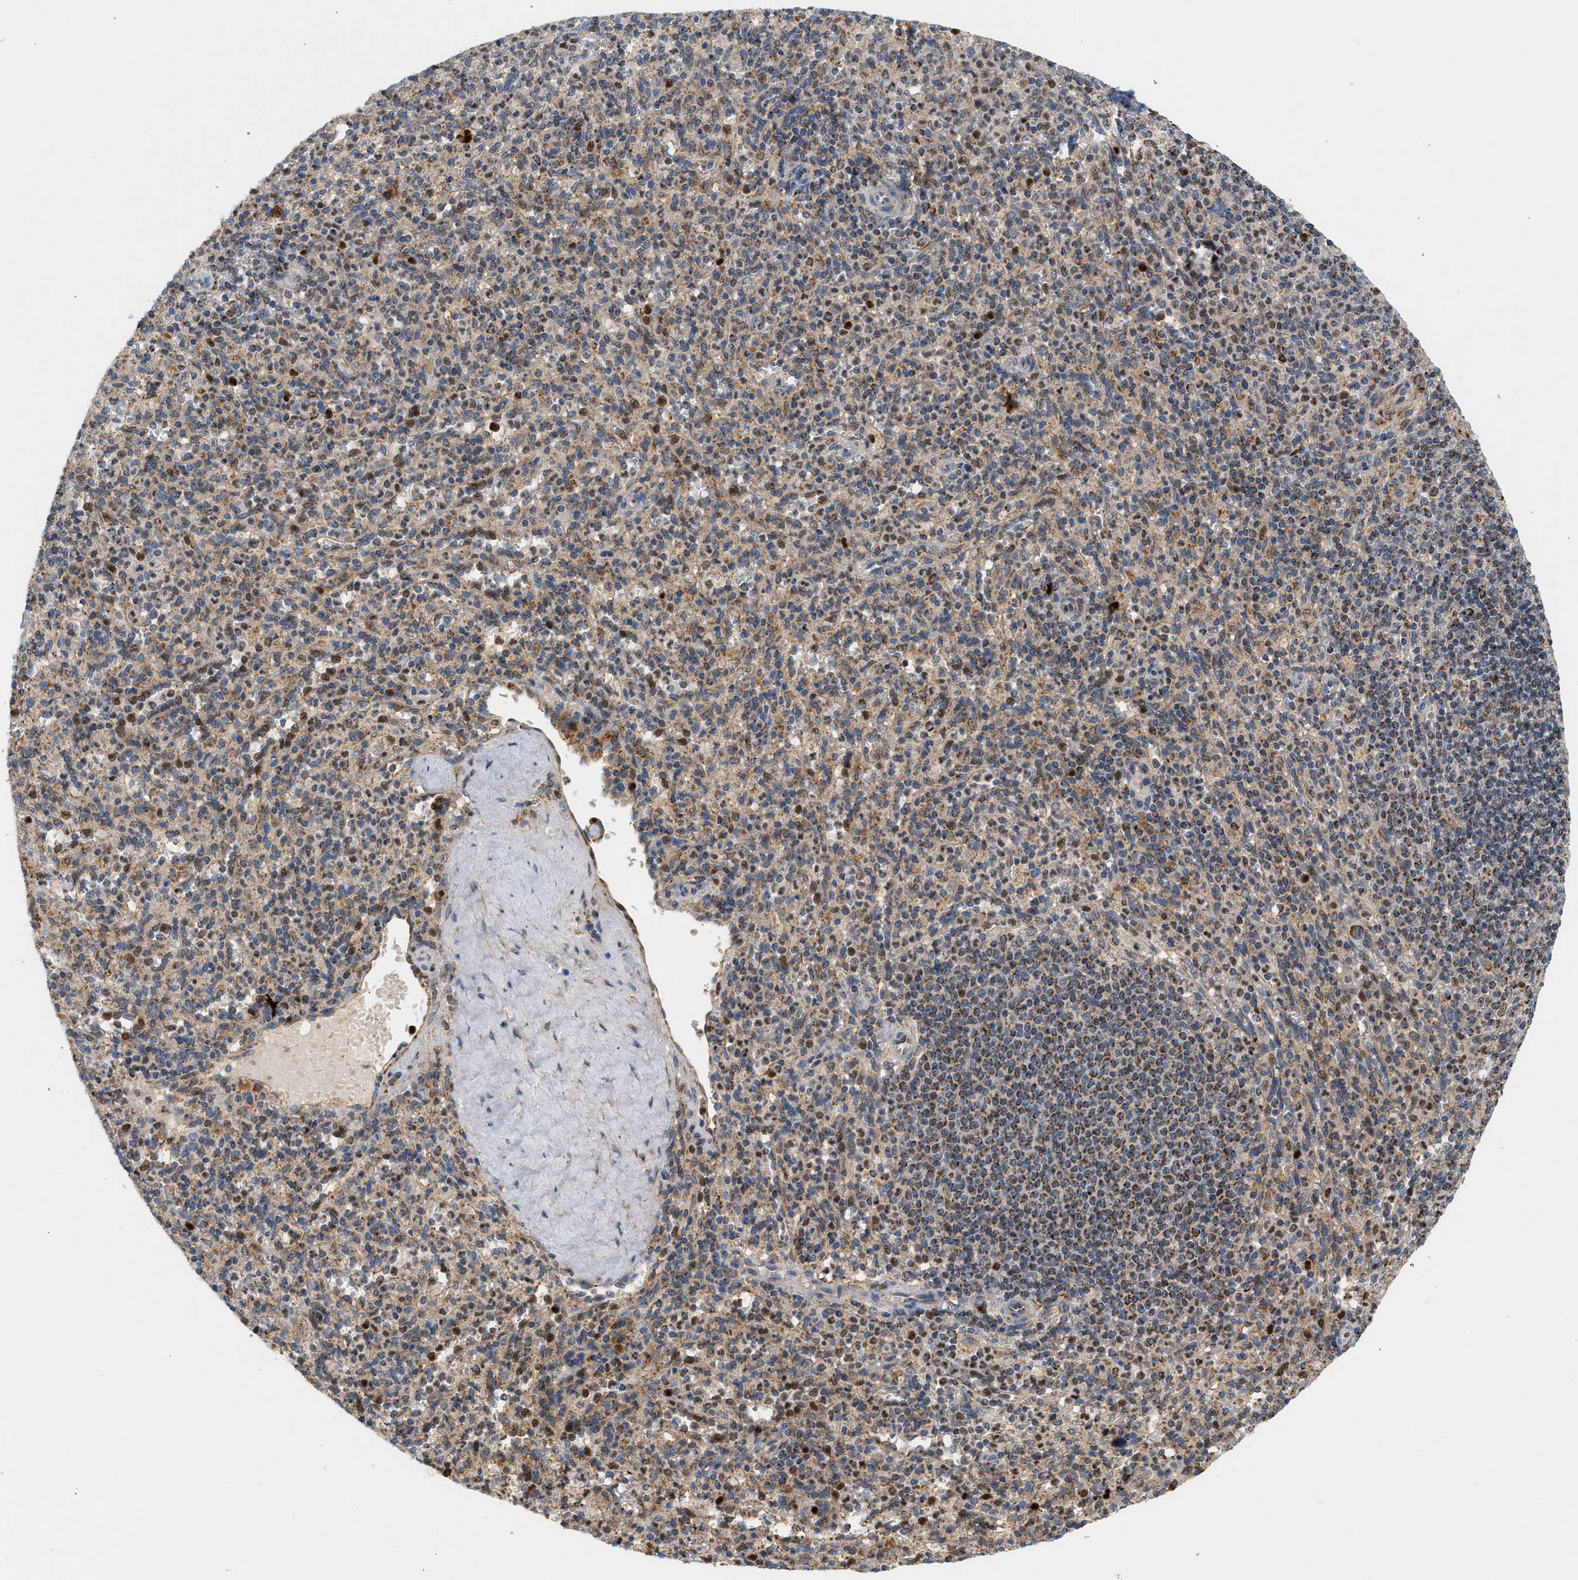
{"staining": {"intensity": "moderate", "quantity": "25%-75%", "location": "cytoplasmic/membranous"}, "tissue": "spleen", "cell_type": "Cells in red pulp", "image_type": "normal", "snomed": [{"axis": "morphology", "description": "Normal tissue, NOS"}, {"axis": "topography", "description": "Spleen"}], "caption": "A micrograph showing moderate cytoplasmic/membranous positivity in approximately 25%-75% of cells in red pulp in unremarkable spleen, as visualized by brown immunohistochemical staining.", "gene": "MCU", "patient": {"sex": "male", "age": 36}}